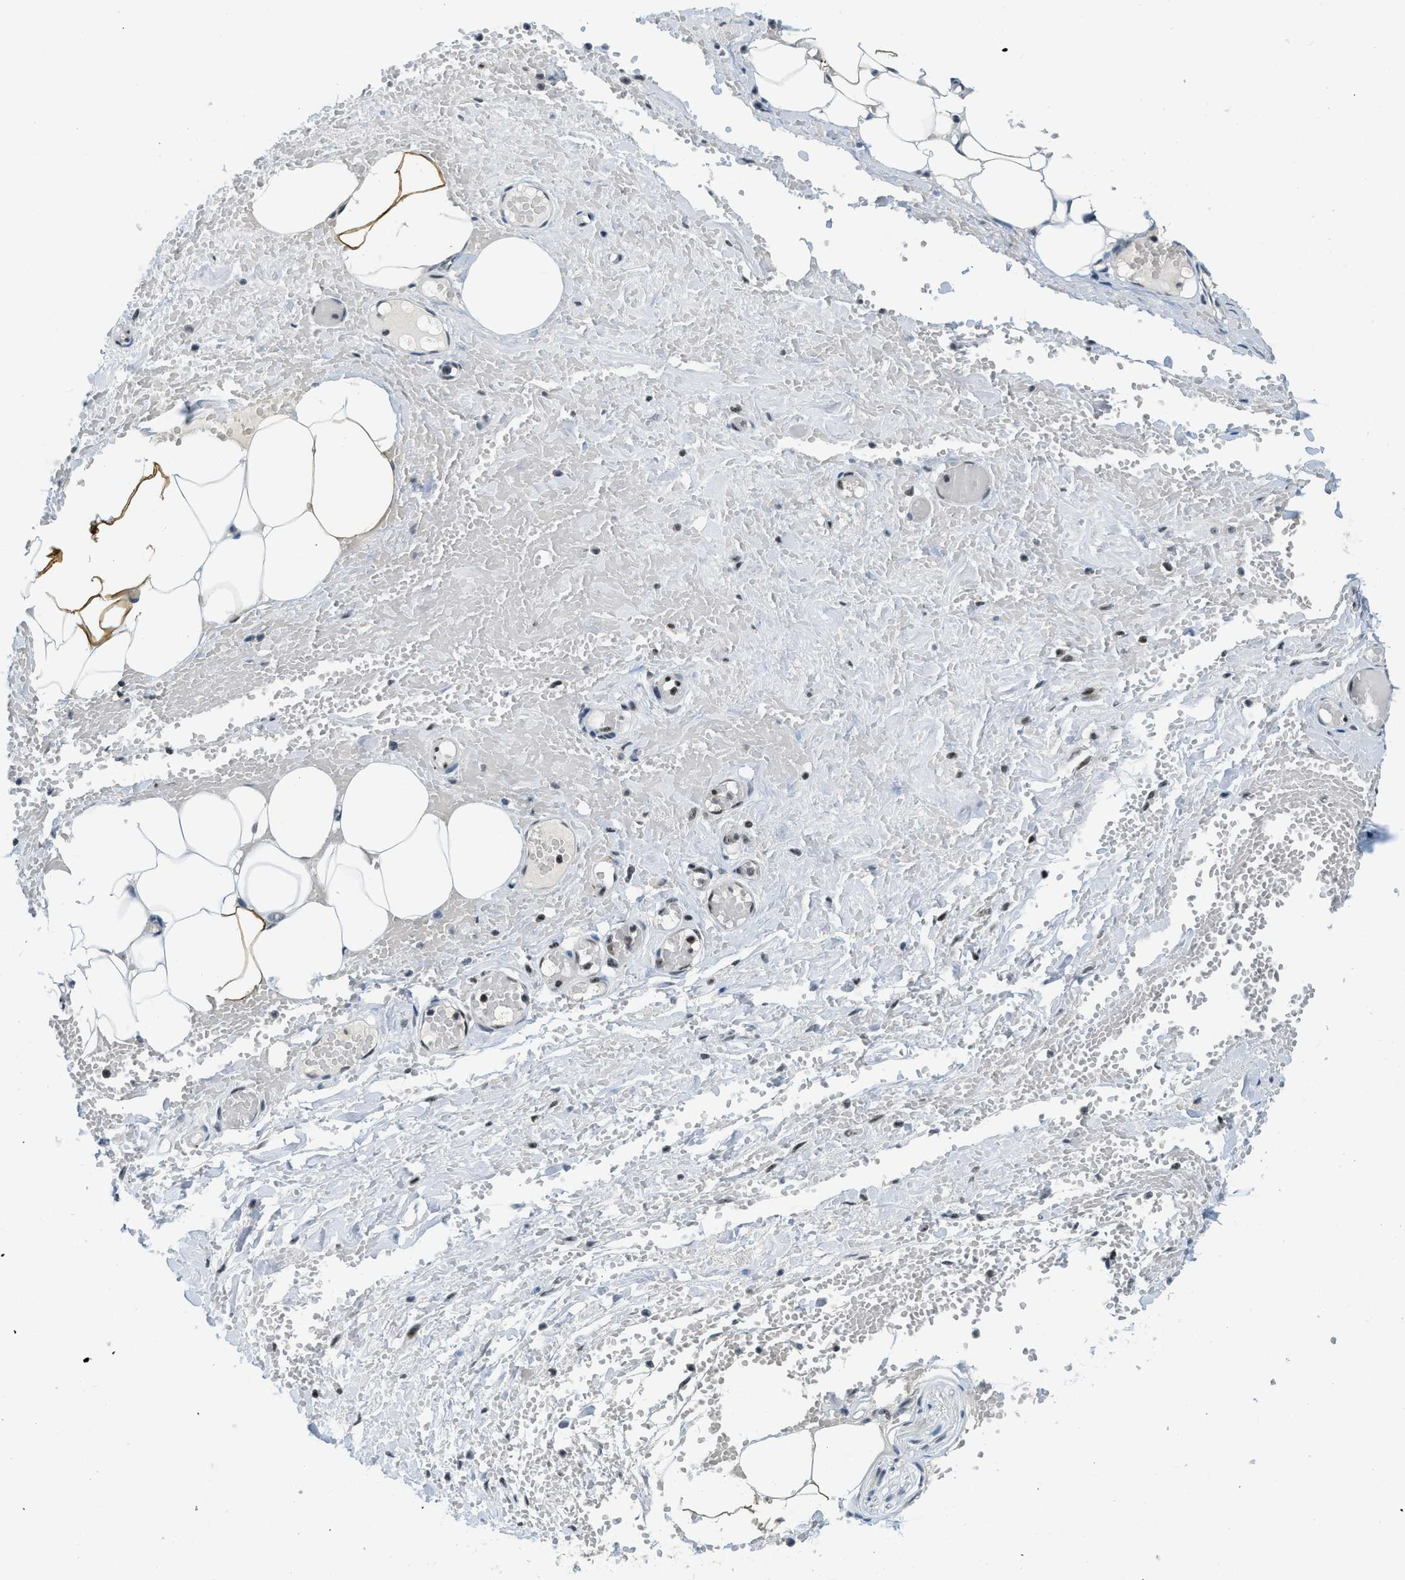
{"staining": {"intensity": "strong", "quantity": ">75%", "location": "nuclear"}, "tissue": "adipose tissue", "cell_type": "Adipocytes", "image_type": "normal", "snomed": [{"axis": "morphology", "description": "Normal tissue, NOS"}, {"axis": "topography", "description": "Soft tissue"}, {"axis": "topography", "description": "Vascular tissue"}], "caption": "A photomicrograph of adipose tissue stained for a protein shows strong nuclear brown staining in adipocytes.", "gene": "URB1", "patient": {"sex": "female", "age": 35}}